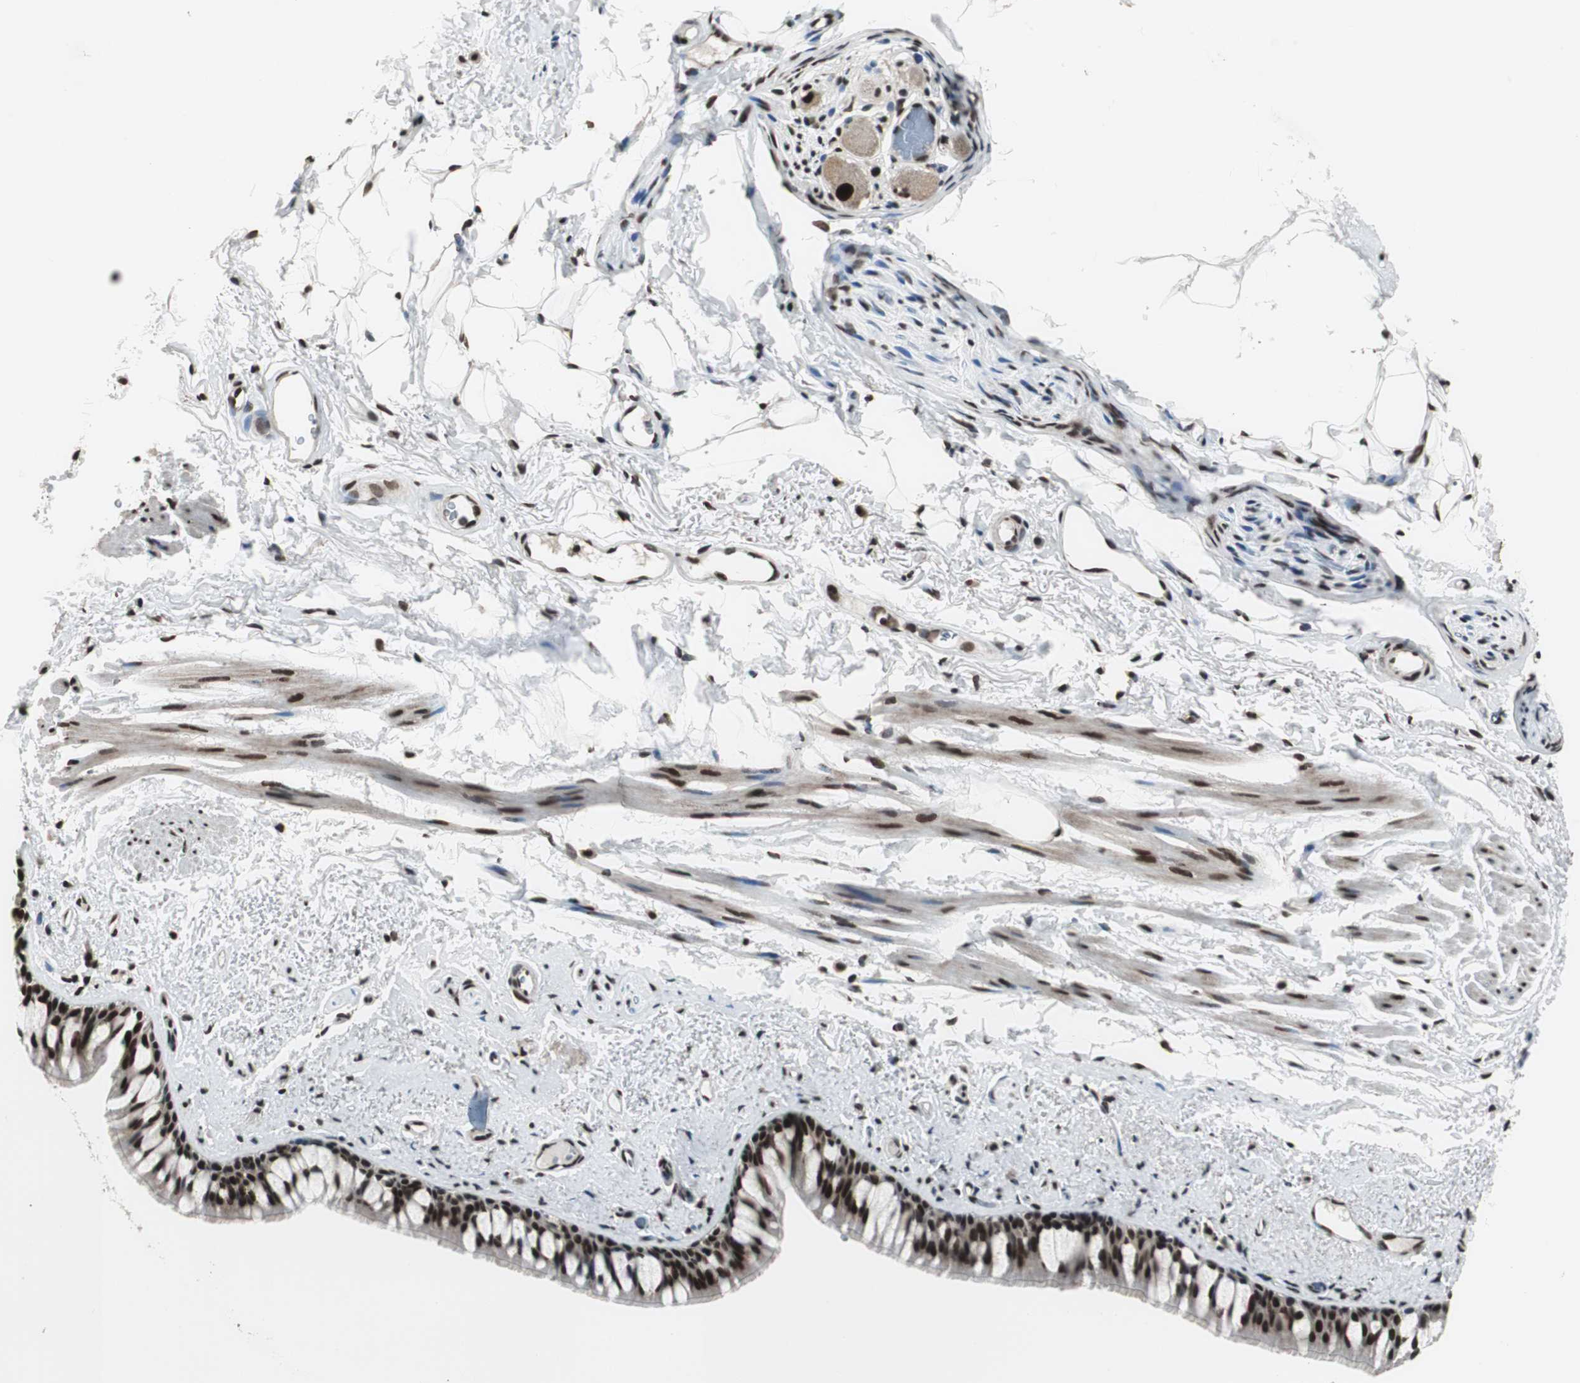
{"staining": {"intensity": "strong", "quantity": ">75%", "location": "nuclear"}, "tissue": "bronchus", "cell_type": "Respiratory epithelial cells", "image_type": "normal", "snomed": [{"axis": "morphology", "description": "Normal tissue, NOS"}, {"axis": "topography", "description": "Bronchus"}], "caption": "Immunohistochemistry (DAB) staining of normal human bronchus exhibits strong nuclear protein positivity in approximately >75% of respiratory epithelial cells.", "gene": "CDK9", "patient": {"sex": "female", "age": 73}}